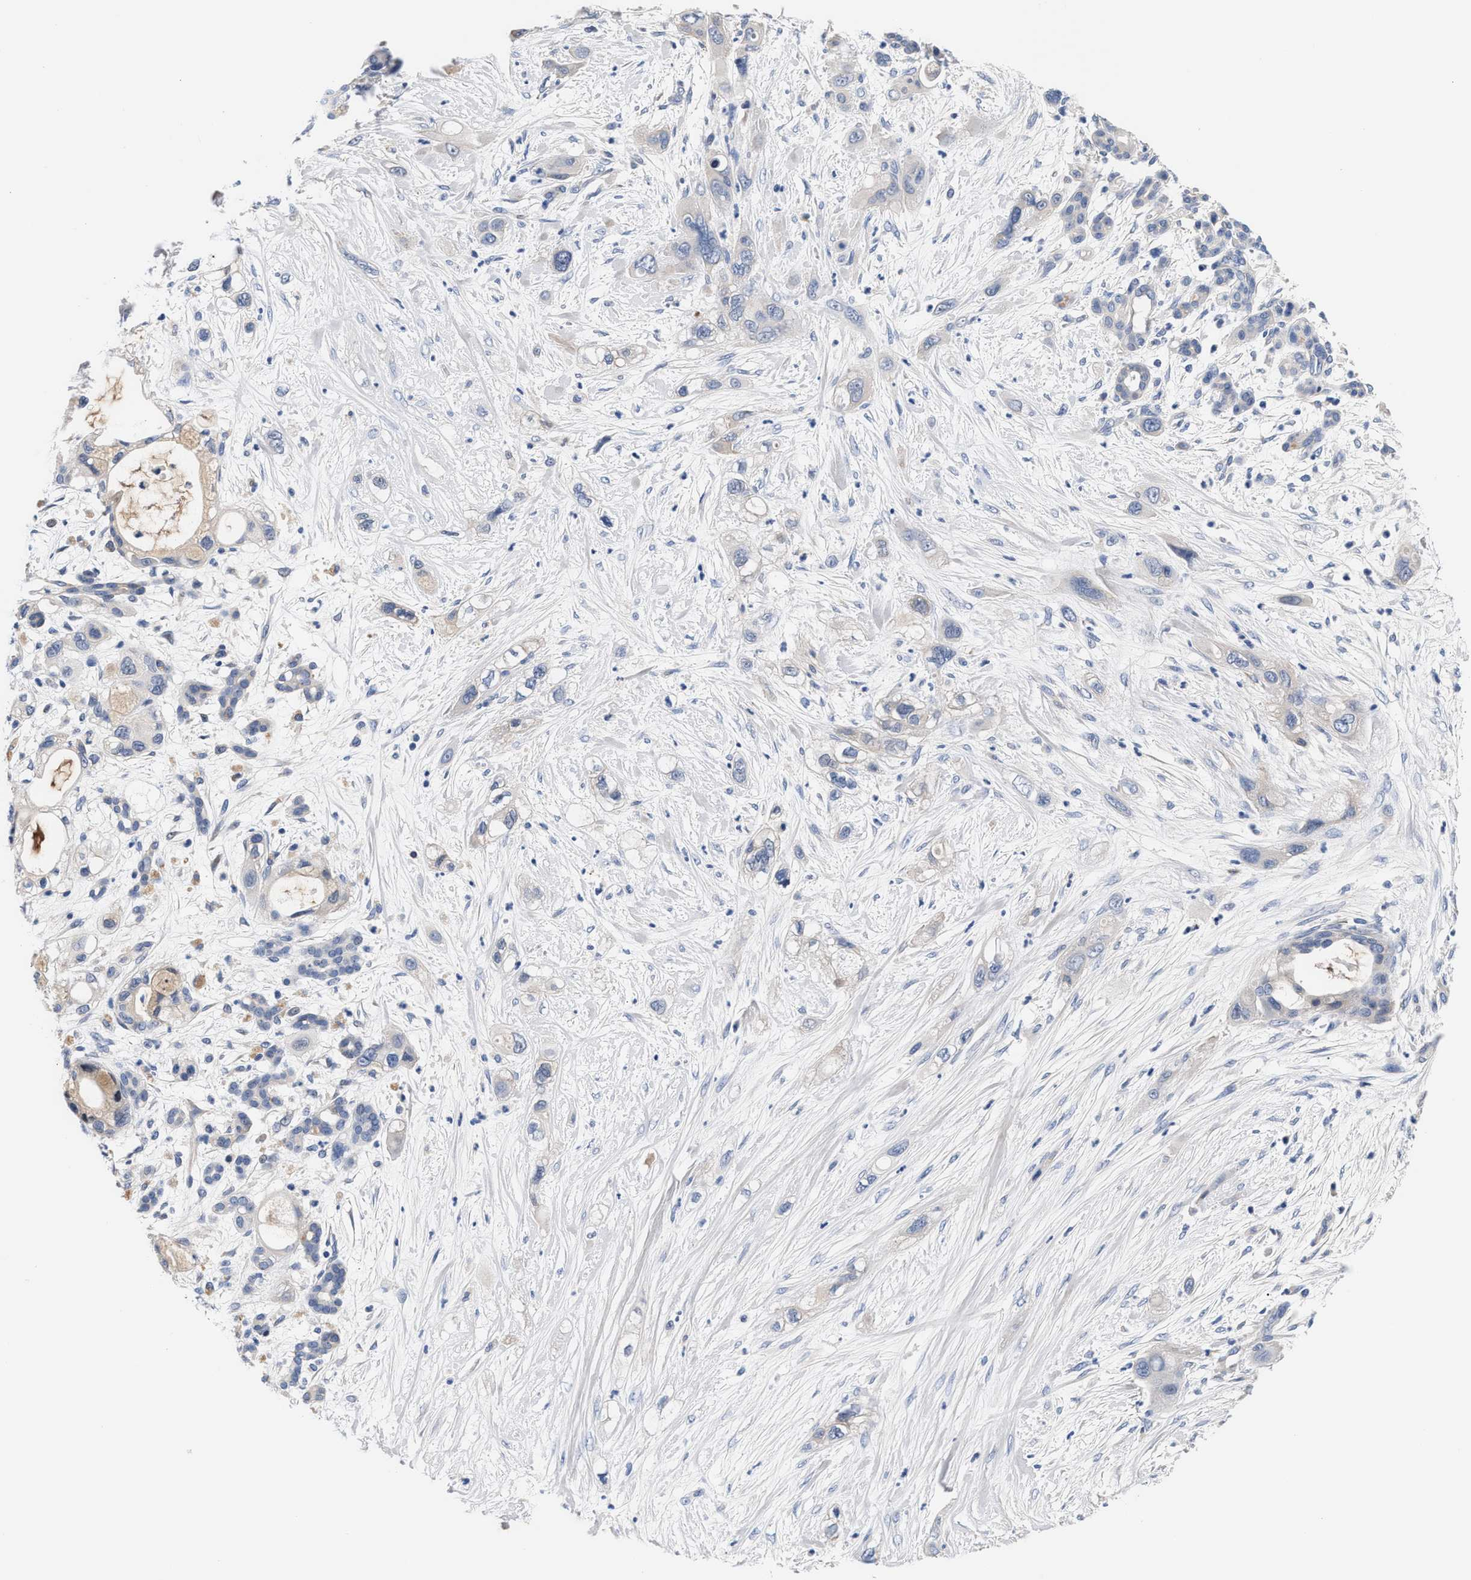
{"staining": {"intensity": "weak", "quantity": "<25%", "location": "cytoplasmic/membranous"}, "tissue": "pancreatic cancer", "cell_type": "Tumor cells", "image_type": "cancer", "snomed": [{"axis": "morphology", "description": "Adenocarcinoma, NOS"}, {"axis": "topography", "description": "Pancreas"}], "caption": "Protein analysis of pancreatic adenocarcinoma shows no significant staining in tumor cells.", "gene": "ACTL7B", "patient": {"sex": "male", "age": 59}}